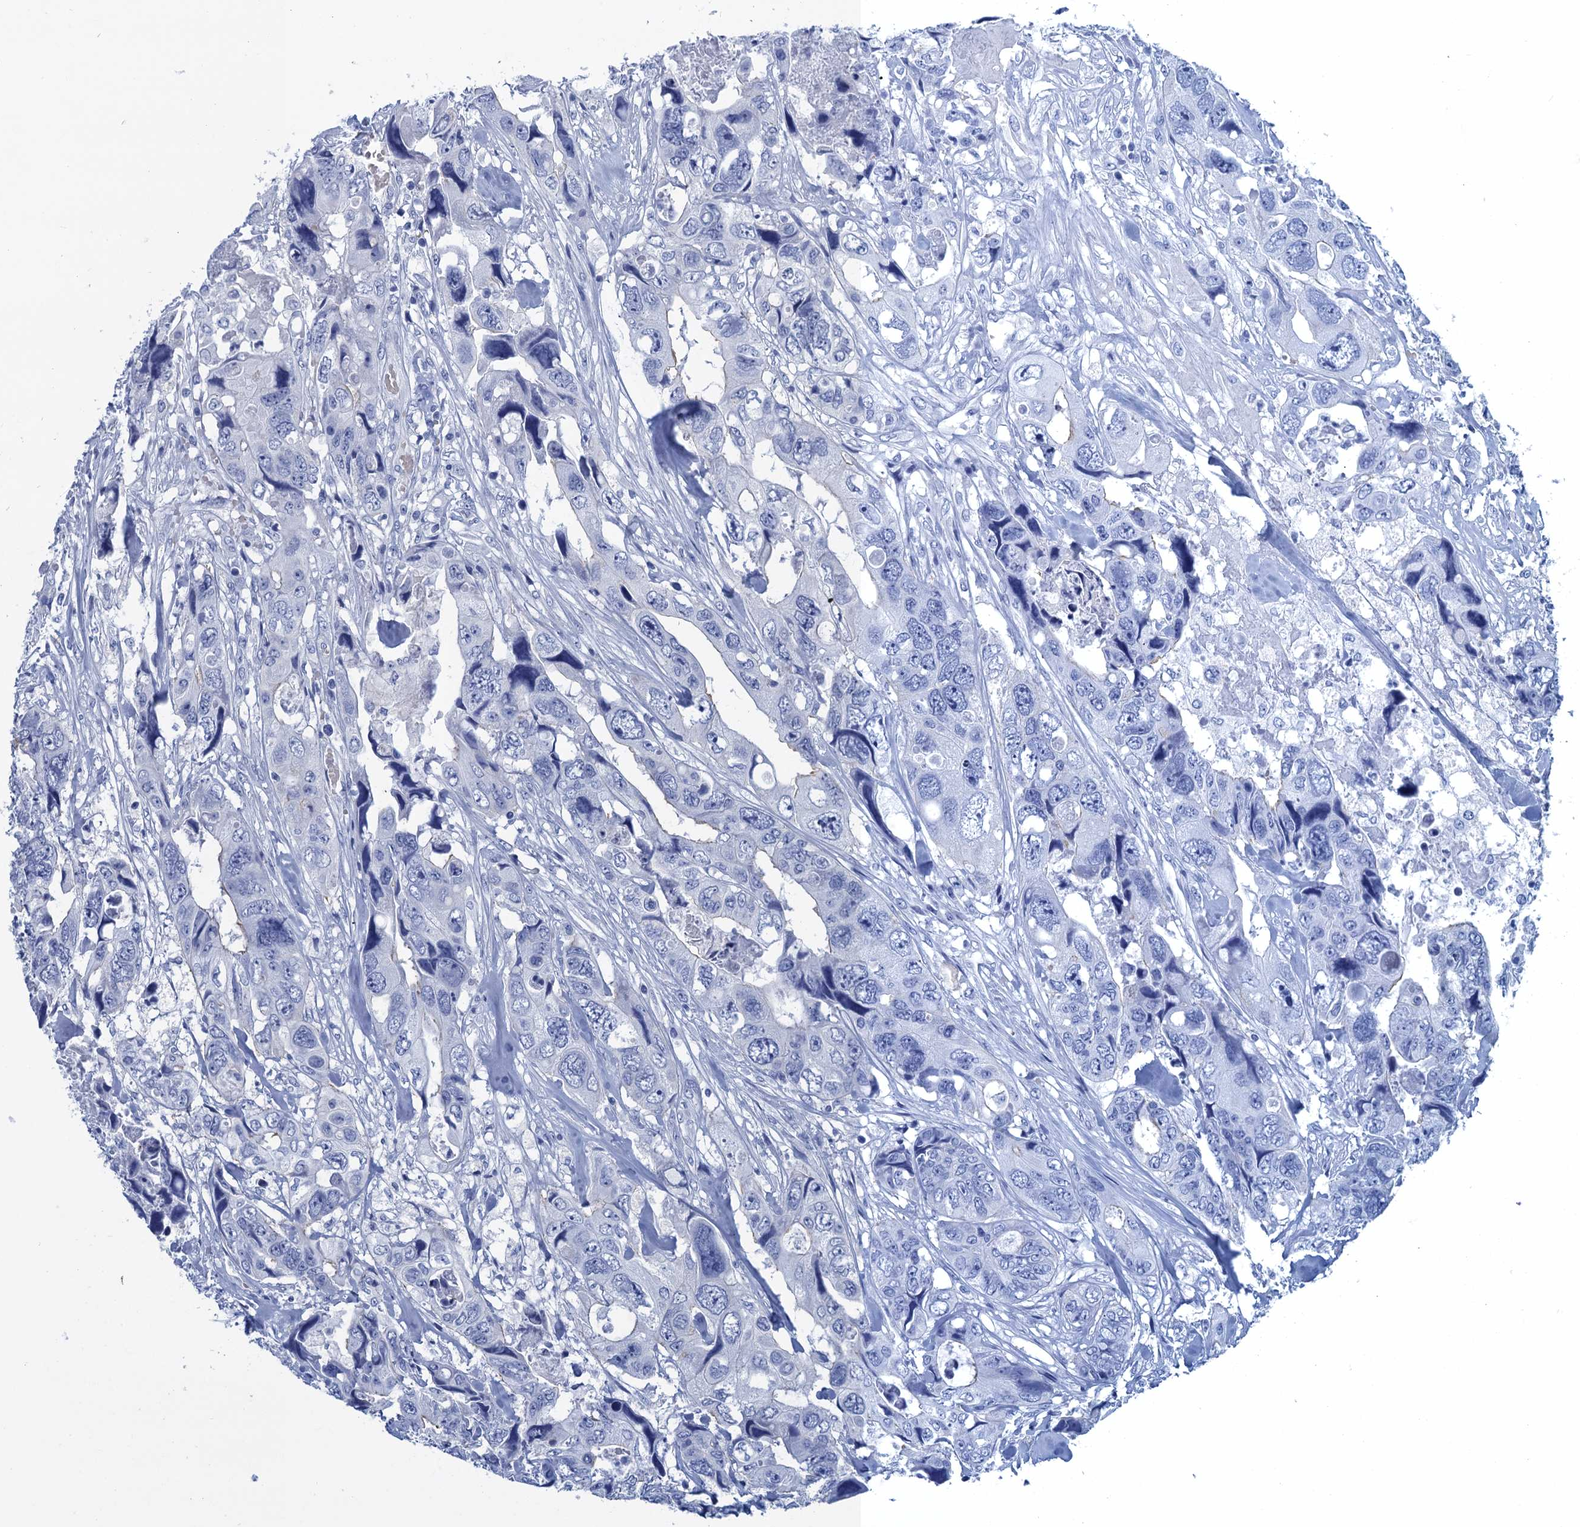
{"staining": {"intensity": "negative", "quantity": "none", "location": "none"}, "tissue": "colorectal cancer", "cell_type": "Tumor cells", "image_type": "cancer", "snomed": [{"axis": "morphology", "description": "Adenocarcinoma, NOS"}, {"axis": "topography", "description": "Rectum"}], "caption": "Tumor cells are negative for brown protein staining in colorectal adenocarcinoma.", "gene": "CALML5", "patient": {"sex": "male", "age": 57}}